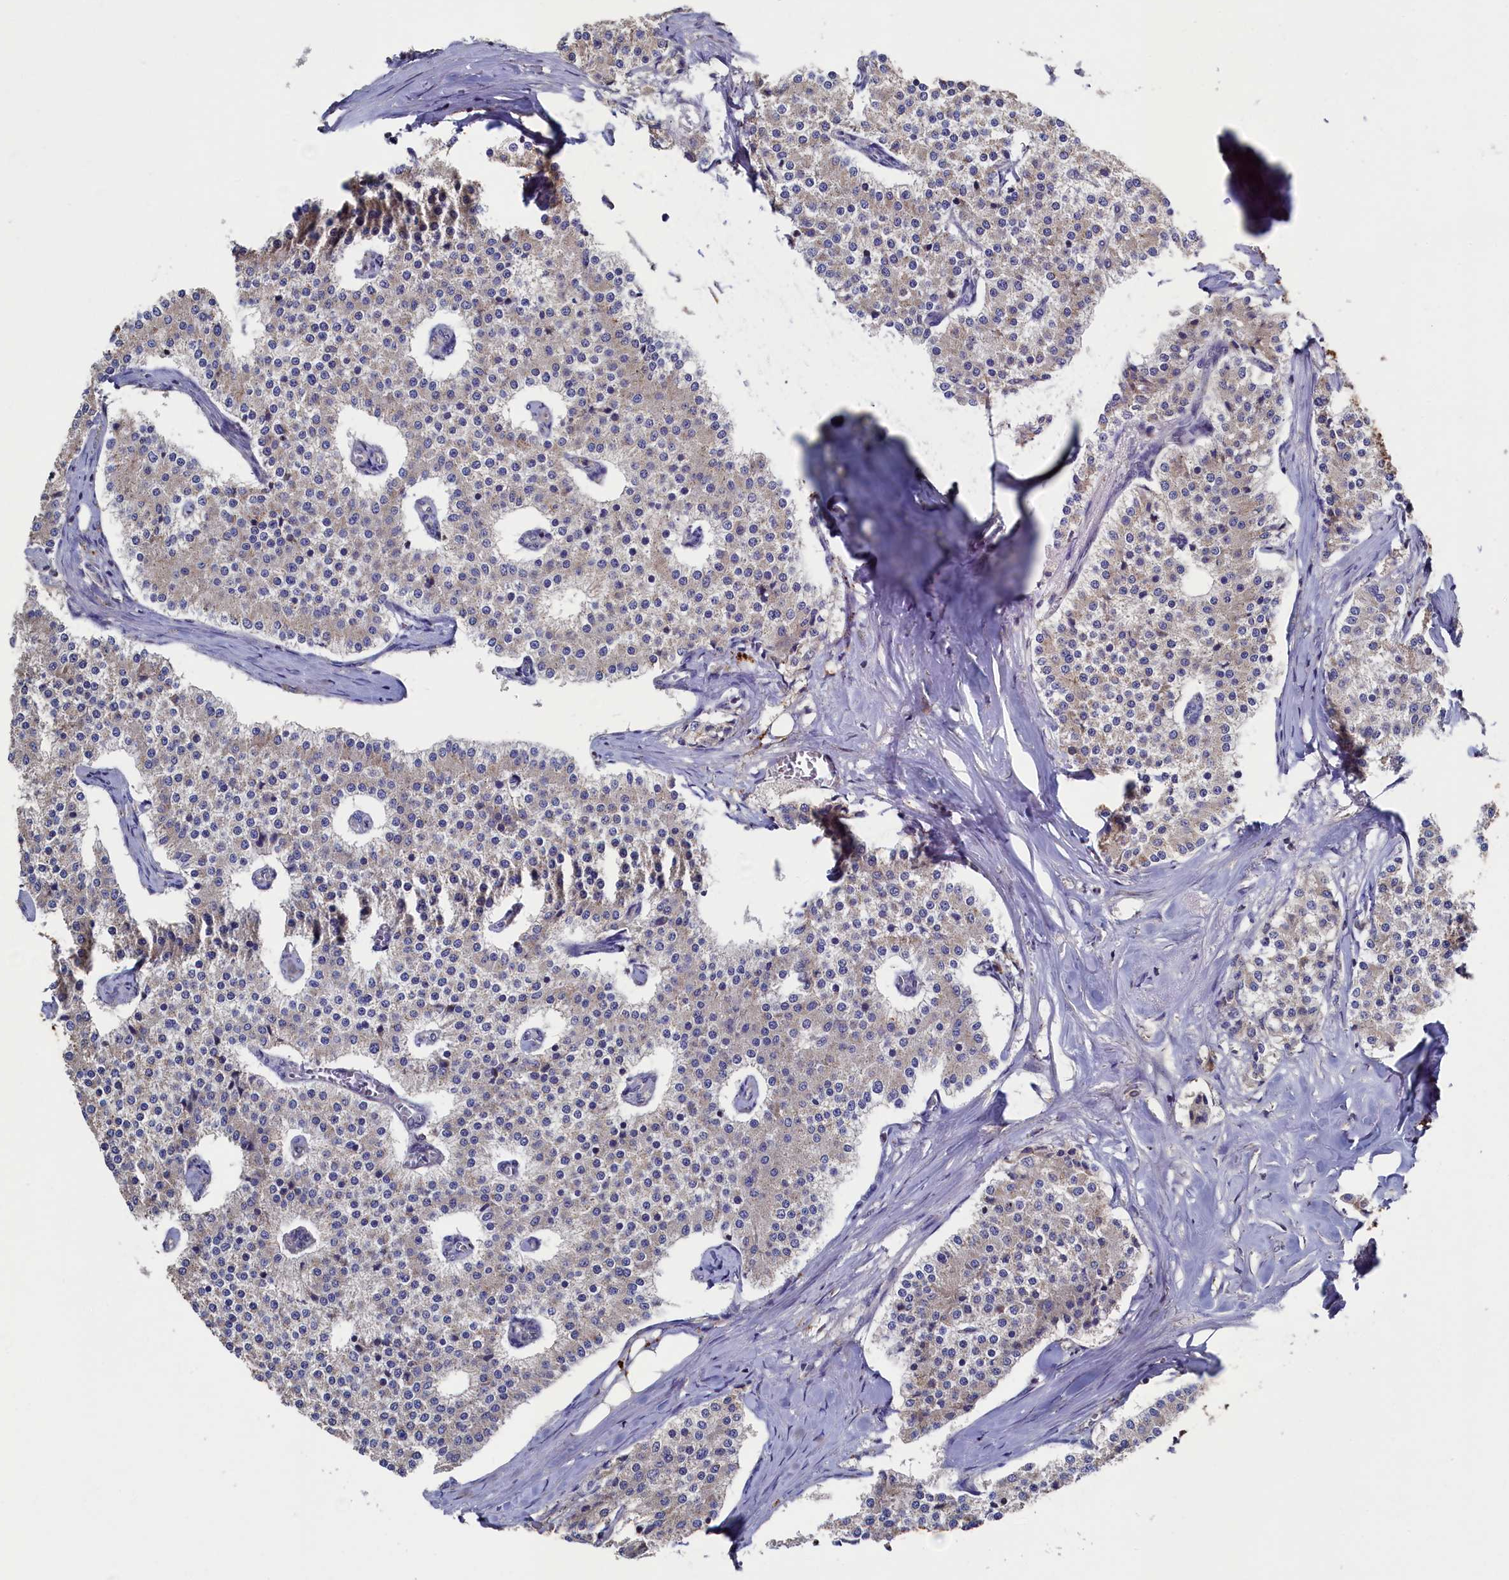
{"staining": {"intensity": "negative", "quantity": "none", "location": "none"}, "tissue": "carcinoid", "cell_type": "Tumor cells", "image_type": "cancer", "snomed": [{"axis": "morphology", "description": "Carcinoid, malignant, NOS"}, {"axis": "topography", "description": "Colon"}], "caption": "Carcinoid was stained to show a protein in brown. There is no significant staining in tumor cells.", "gene": "TK2", "patient": {"sex": "female", "age": 52}}